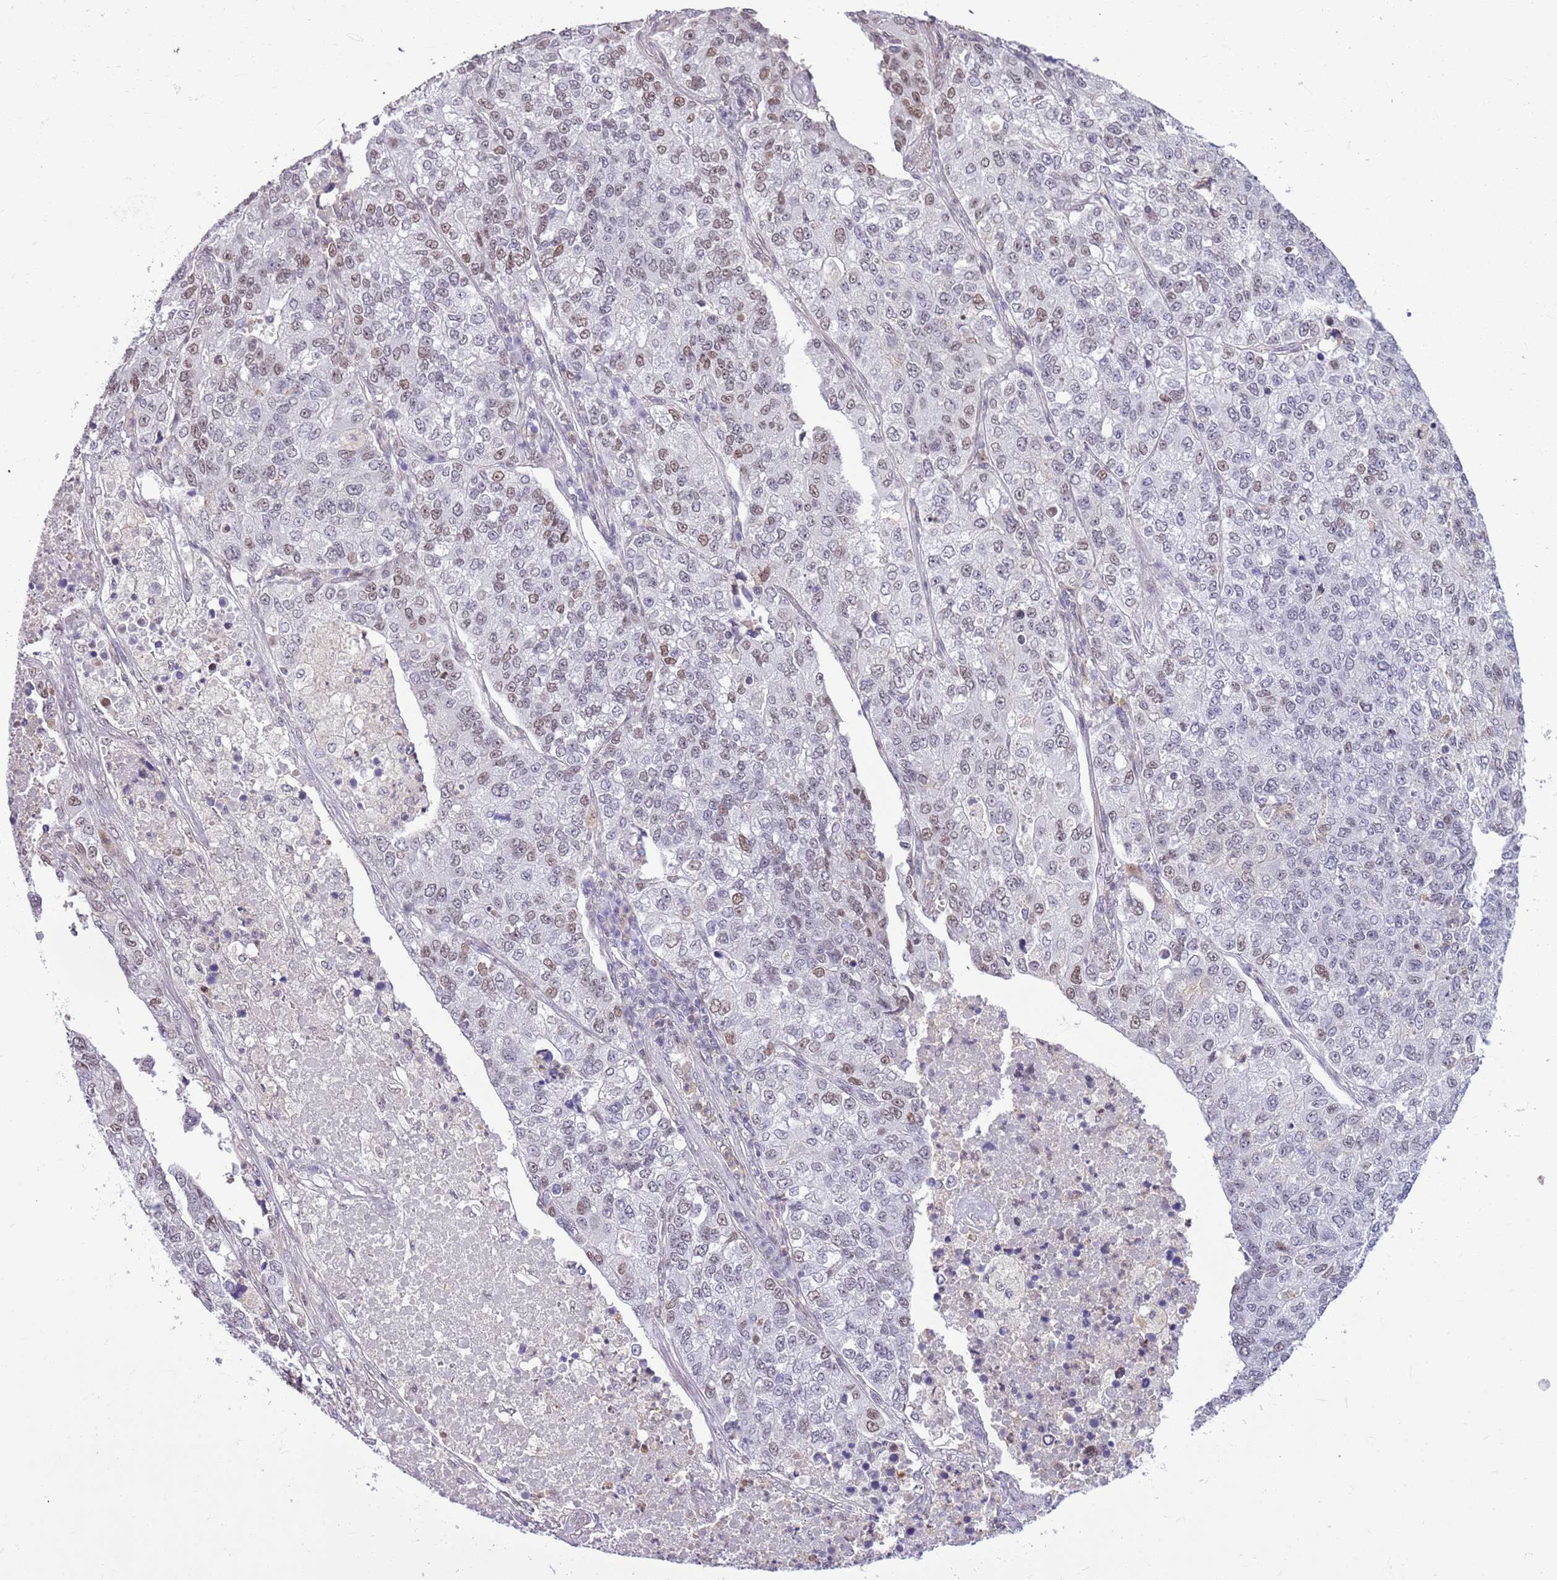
{"staining": {"intensity": "moderate", "quantity": "<25%", "location": "nuclear"}, "tissue": "lung cancer", "cell_type": "Tumor cells", "image_type": "cancer", "snomed": [{"axis": "morphology", "description": "Adenocarcinoma, NOS"}, {"axis": "topography", "description": "Lung"}], "caption": "There is low levels of moderate nuclear positivity in tumor cells of lung cancer (adenocarcinoma), as demonstrated by immunohistochemical staining (brown color).", "gene": "DHX32", "patient": {"sex": "male", "age": 49}}